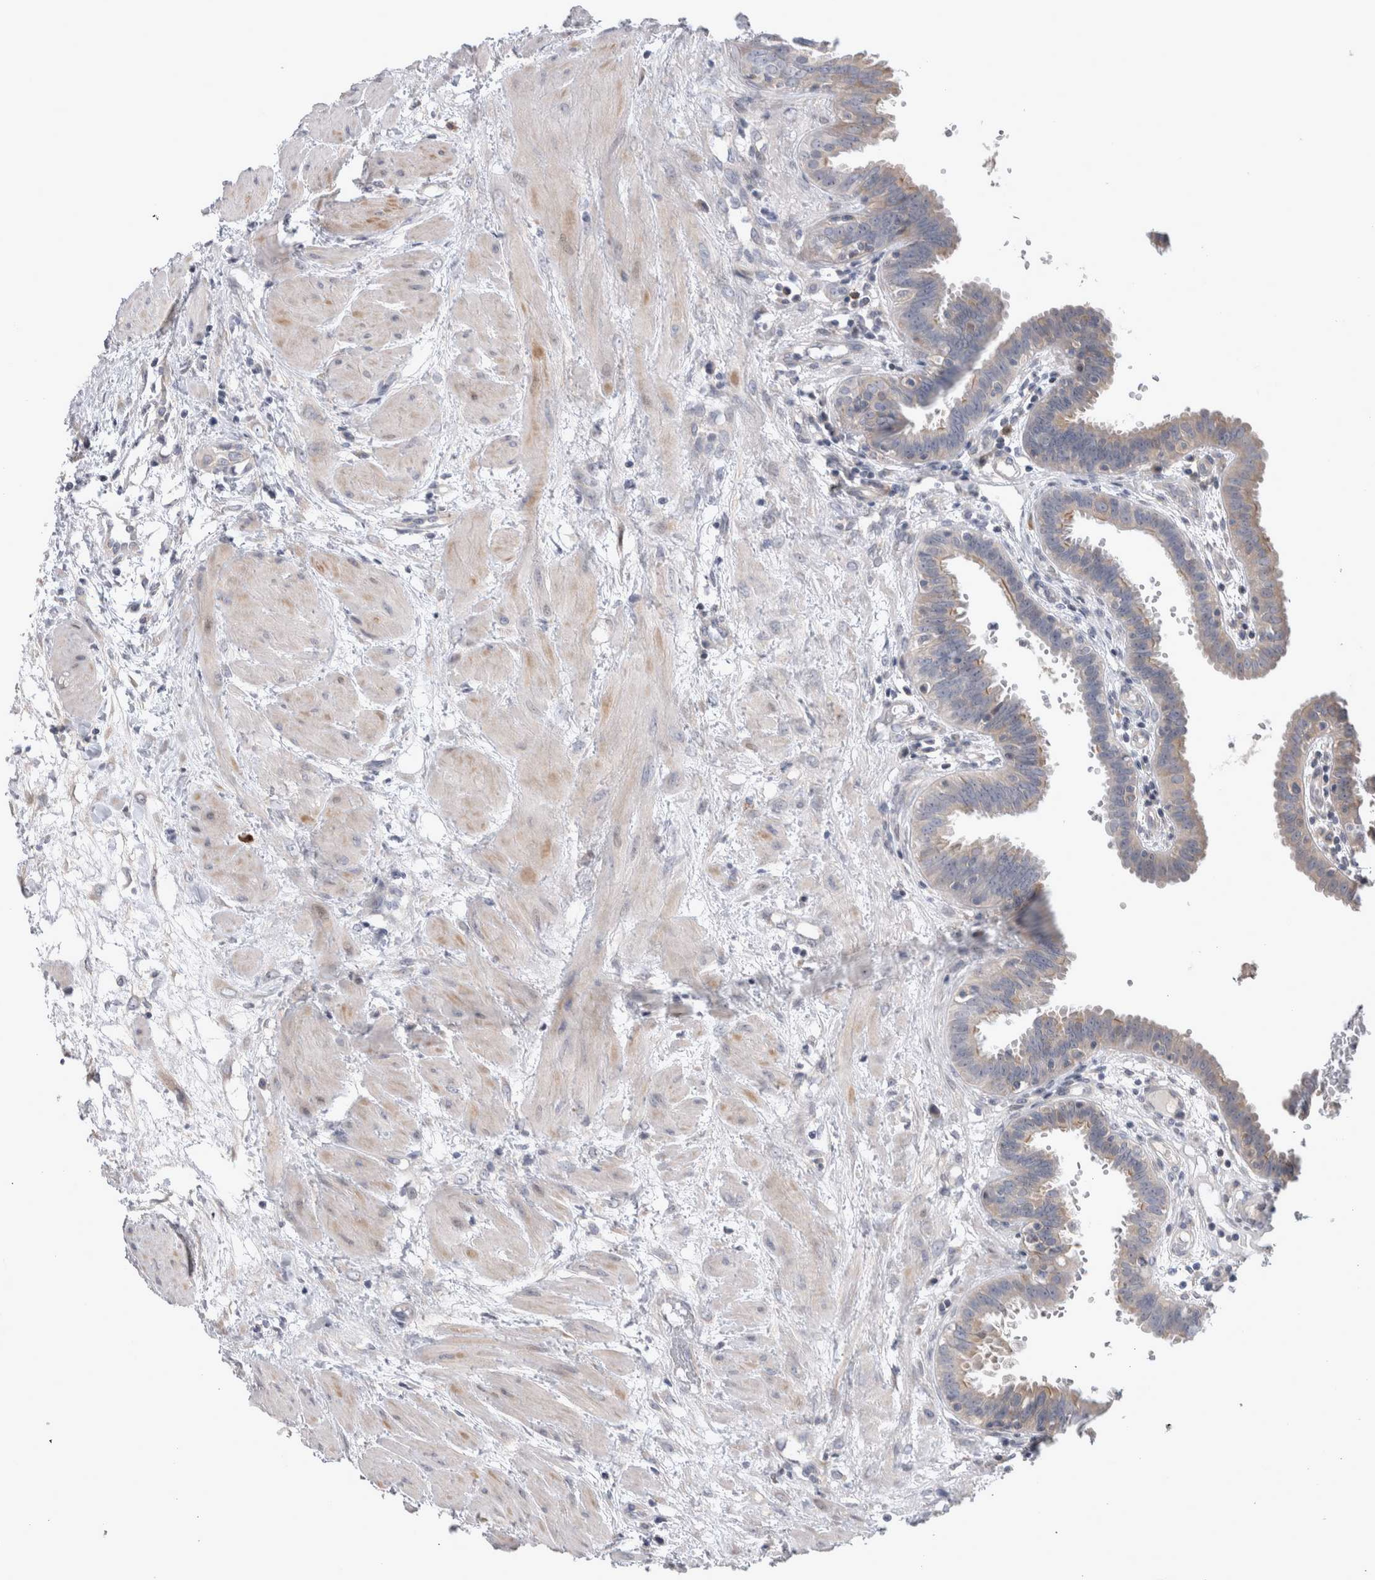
{"staining": {"intensity": "moderate", "quantity": "25%-75%", "location": "cytoplasmic/membranous"}, "tissue": "fallopian tube", "cell_type": "Glandular cells", "image_type": "normal", "snomed": [{"axis": "morphology", "description": "Normal tissue, NOS"}, {"axis": "topography", "description": "Fallopian tube"}, {"axis": "topography", "description": "Placenta"}], "caption": "About 25%-75% of glandular cells in unremarkable human fallopian tube show moderate cytoplasmic/membranous protein positivity as visualized by brown immunohistochemical staining.", "gene": "IBTK", "patient": {"sex": "female", "age": 32}}